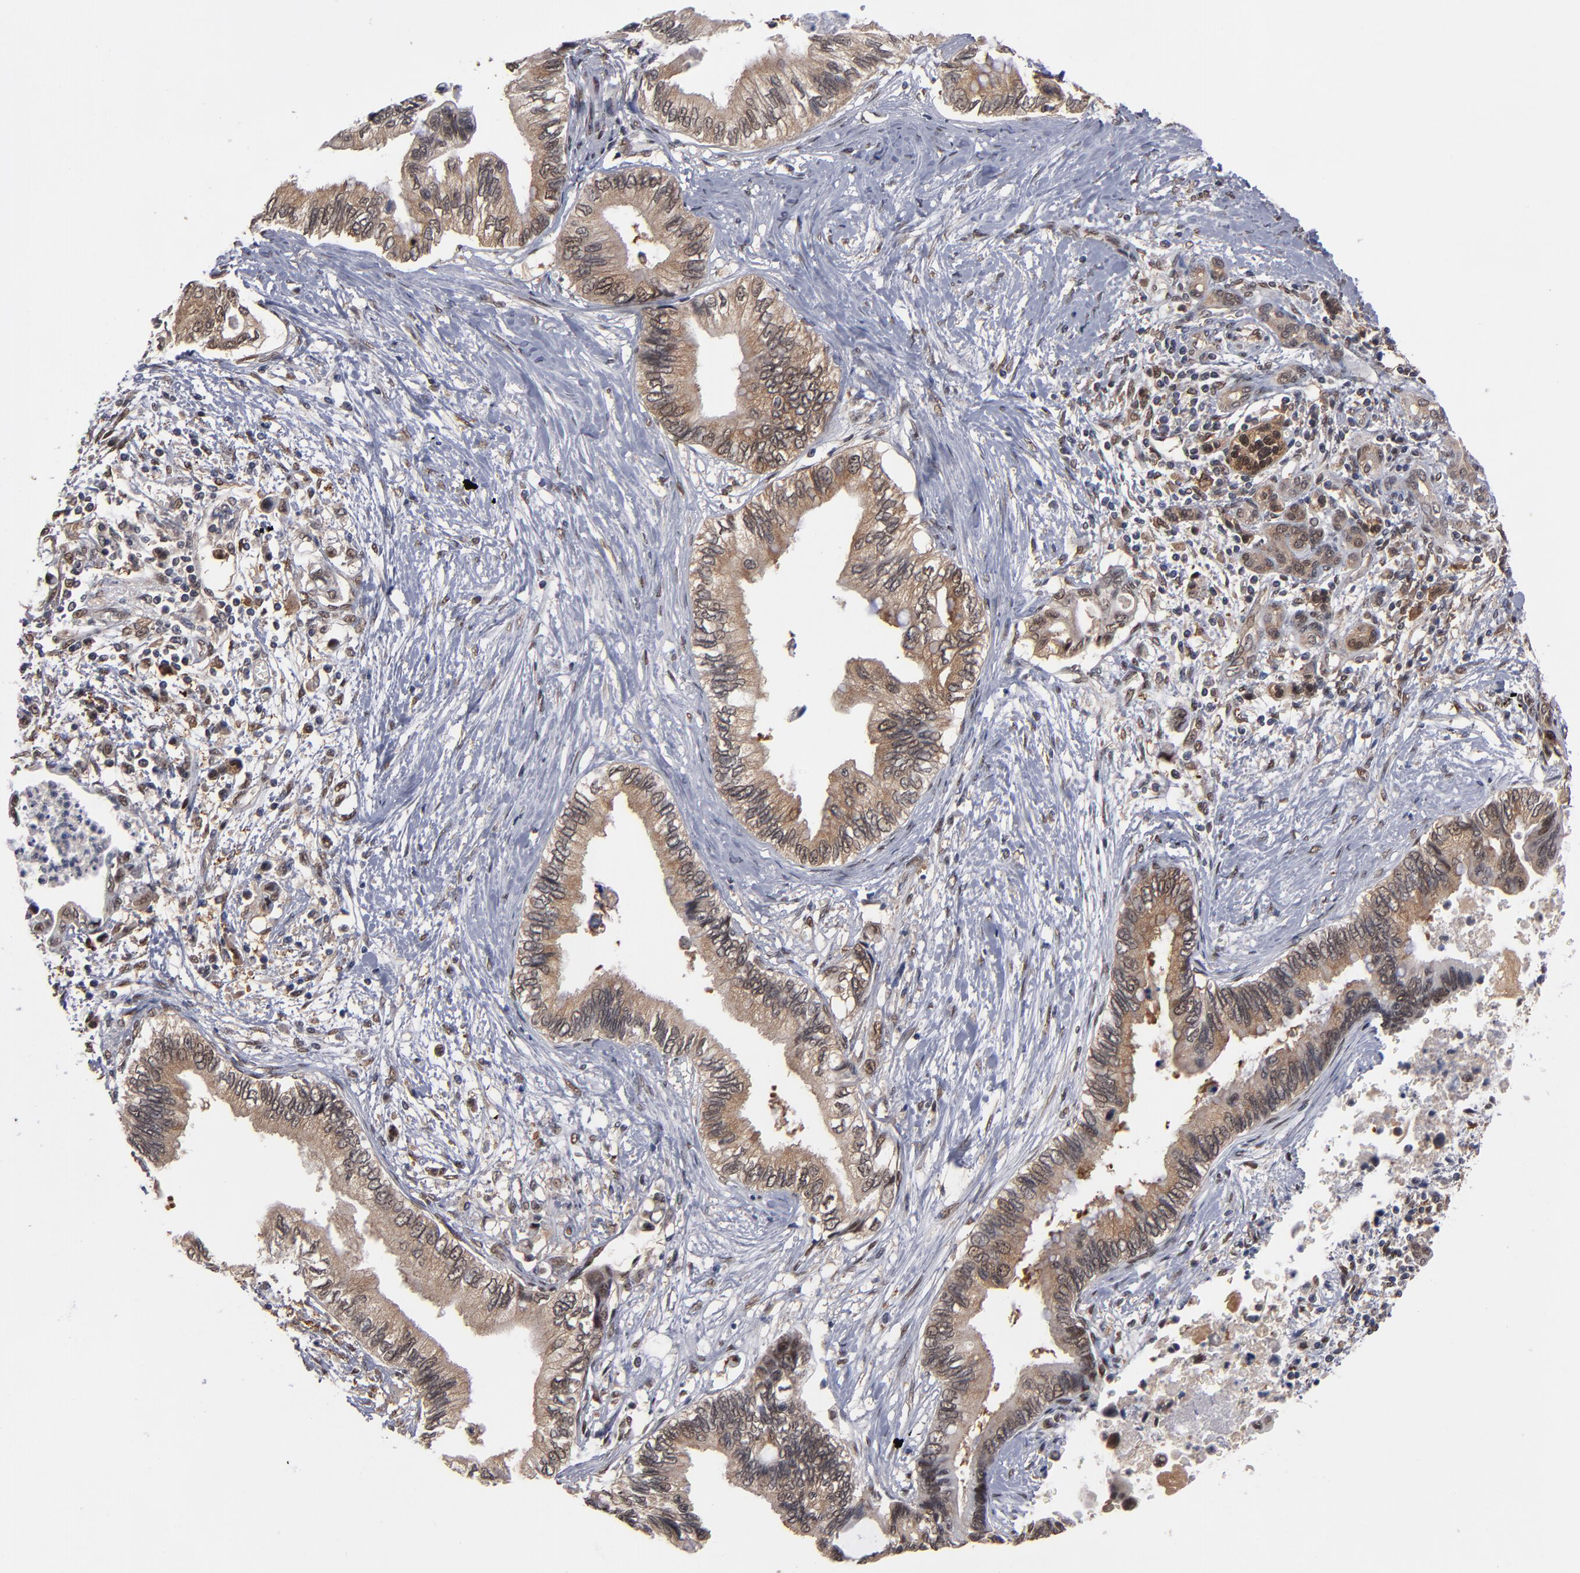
{"staining": {"intensity": "weak", "quantity": ">75%", "location": "cytoplasmic/membranous,nuclear"}, "tissue": "pancreatic cancer", "cell_type": "Tumor cells", "image_type": "cancer", "snomed": [{"axis": "morphology", "description": "Adenocarcinoma, NOS"}, {"axis": "topography", "description": "Pancreas"}], "caption": "Pancreatic adenocarcinoma stained with DAB (3,3'-diaminobenzidine) immunohistochemistry (IHC) shows low levels of weak cytoplasmic/membranous and nuclear positivity in approximately >75% of tumor cells.", "gene": "HUWE1", "patient": {"sex": "female", "age": 66}}